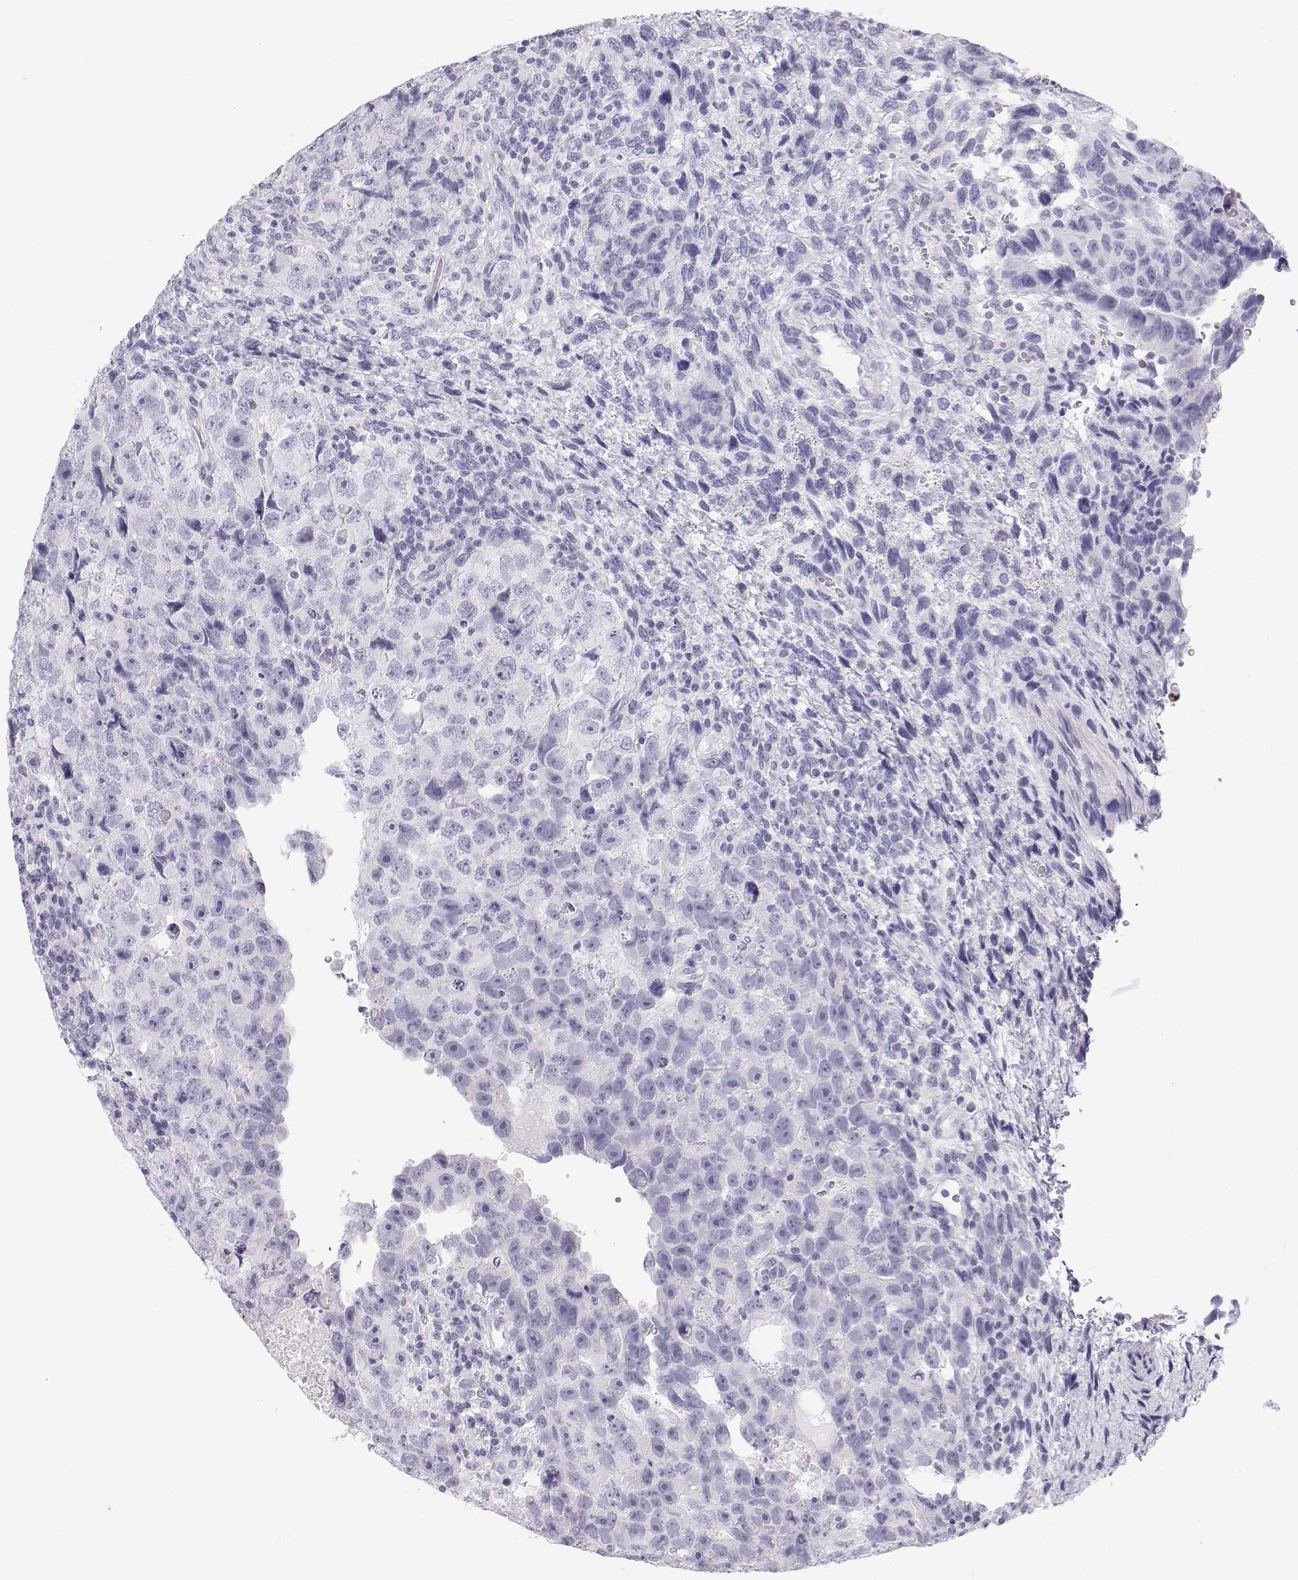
{"staining": {"intensity": "negative", "quantity": "none", "location": "none"}, "tissue": "testis cancer", "cell_type": "Tumor cells", "image_type": "cancer", "snomed": [{"axis": "morphology", "description": "Carcinoma, Embryonal, NOS"}, {"axis": "topography", "description": "Testis"}], "caption": "A high-resolution image shows immunohistochemistry staining of embryonal carcinoma (testis), which reveals no significant positivity in tumor cells.", "gene": "SFTPB", "patient": {"sex": "male", "age": 24}}